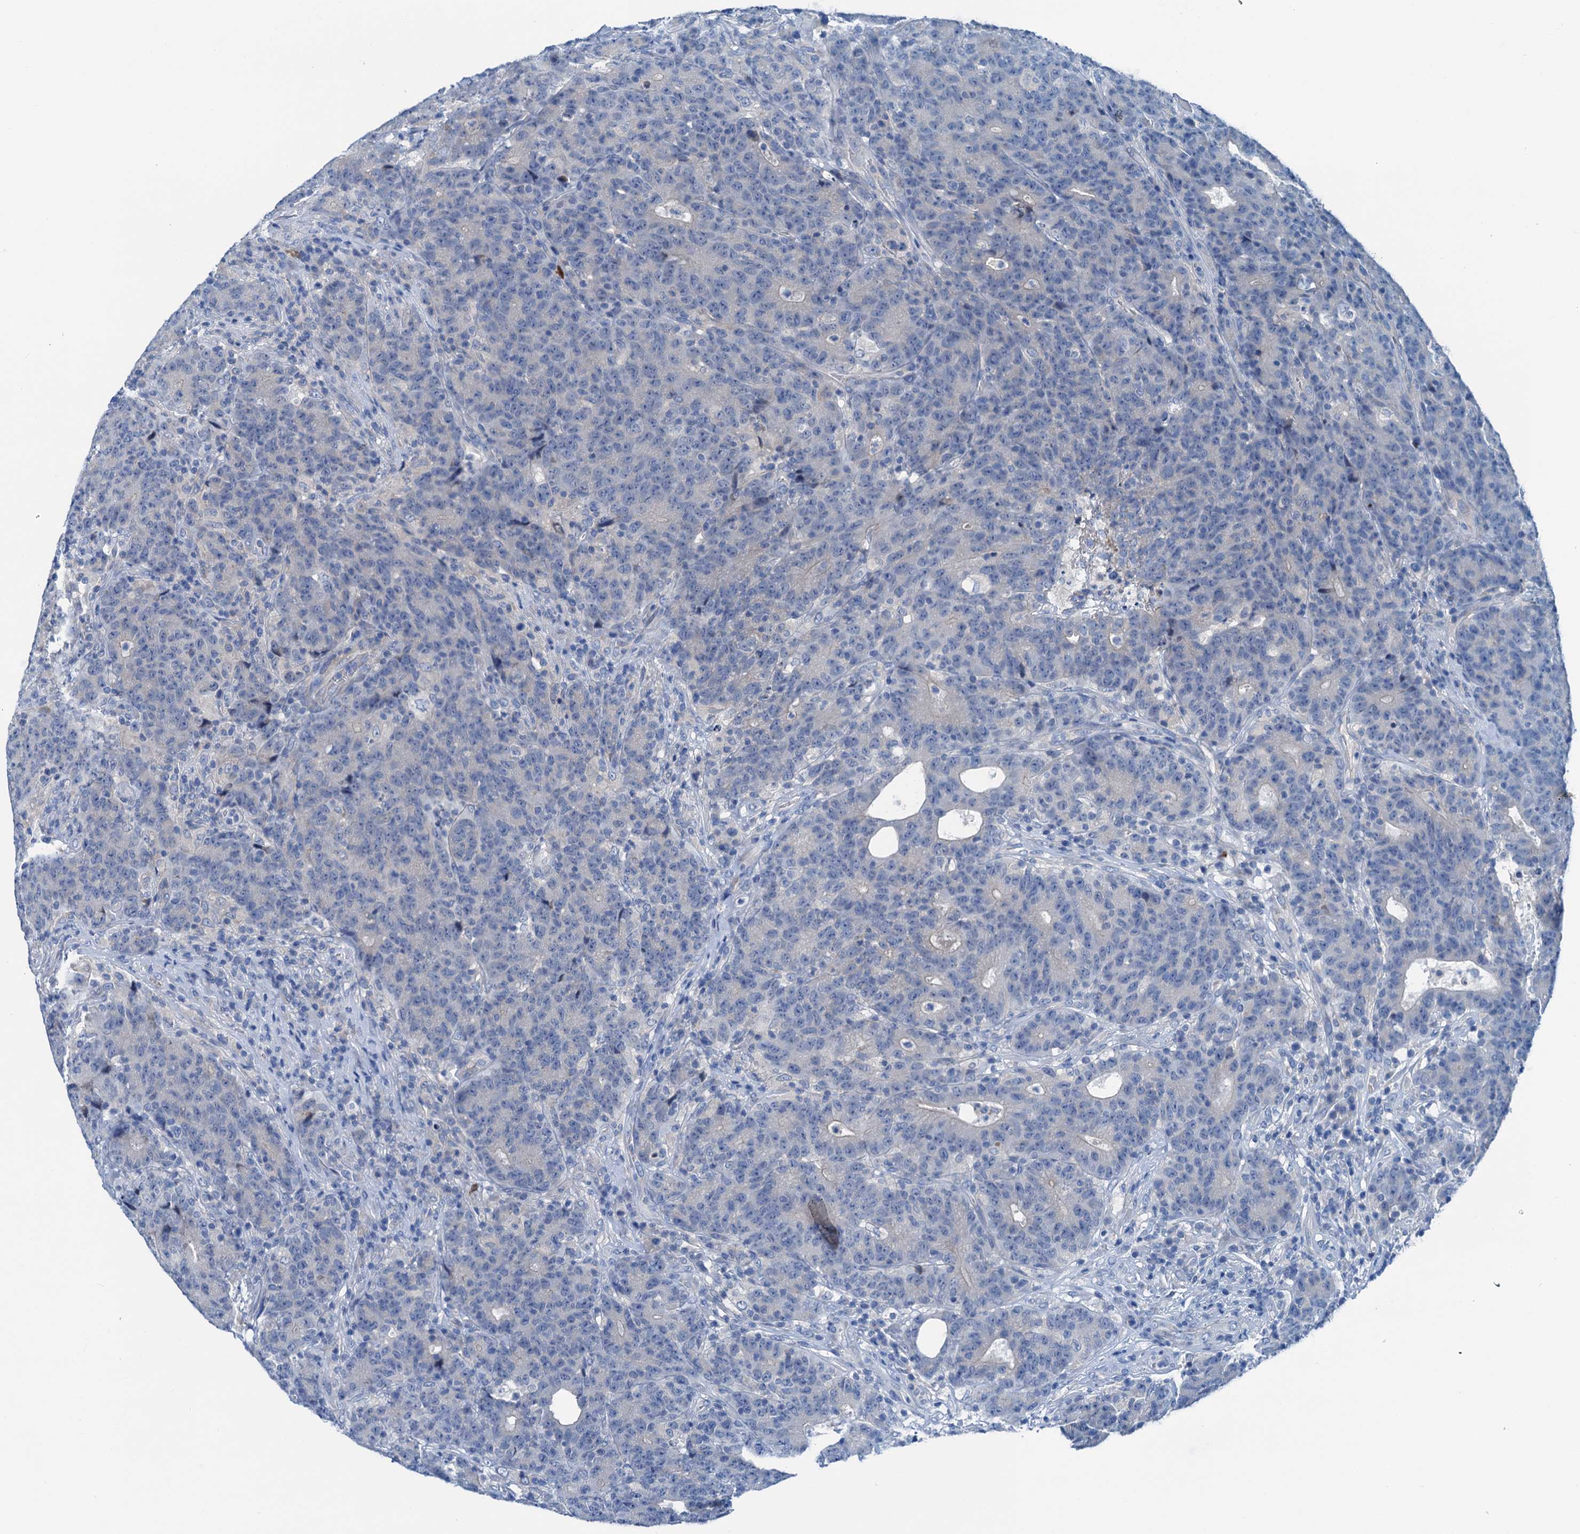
{"staining": {"intensity": "negative", "quantity": "none", "location": "none"}, "tissue": "colorectal cancer", "cell_type": "Tumor cells", "image_type": "cancer", "snomed": [{"axis": "morphology", "description": "Adenocarcinoma, NOS"}, {"axis": "topography", "description": "Colon"}], "caption": "Immunohistochemical staining of colorectal cancer (adenocarcinoma) exhibits no significant positivity in tumor cells.", "gene": "KNDC1", "patient": {"sex": "female", "age": 75}}